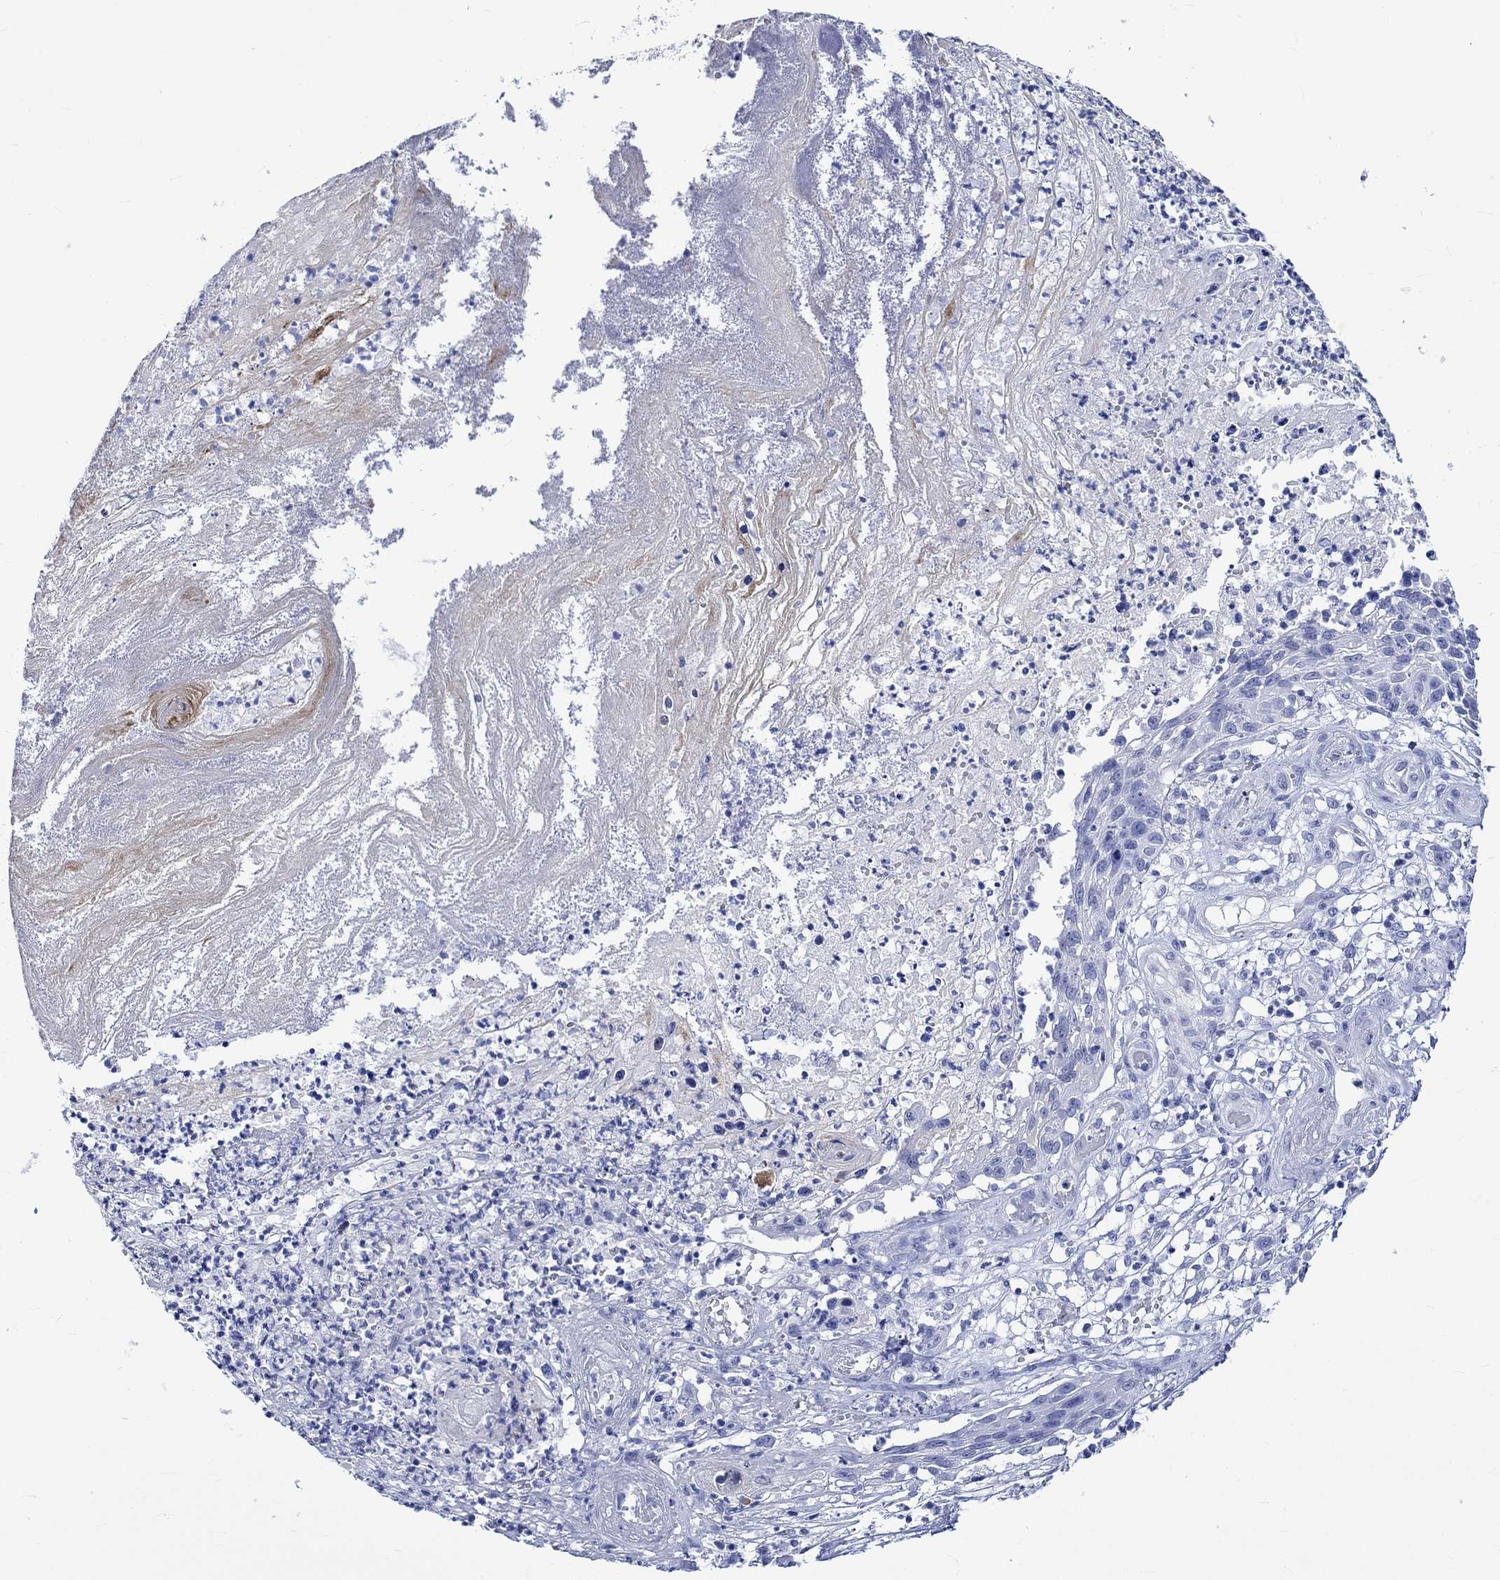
{"staining": {"intensity": "negative", "quantity": "none", "location": "none"}, "tissue": "skin cancer", "cell_type": "Tumor cells", "image_type": "cancer", "snomed": [{"axis": "morphology", "description": "Squamous cell carcinoma, NOS"}, {"axis": "topography", "description": "Skin"}], "caption": "Immunohistochemistry (IHC) photomicrograph of skin squamous cell carcinoma stained for a protein (brown), which shows no staining in tumor cells.", "gene": "CRYAB", "patient": {"sex": "male", "age": 92}}